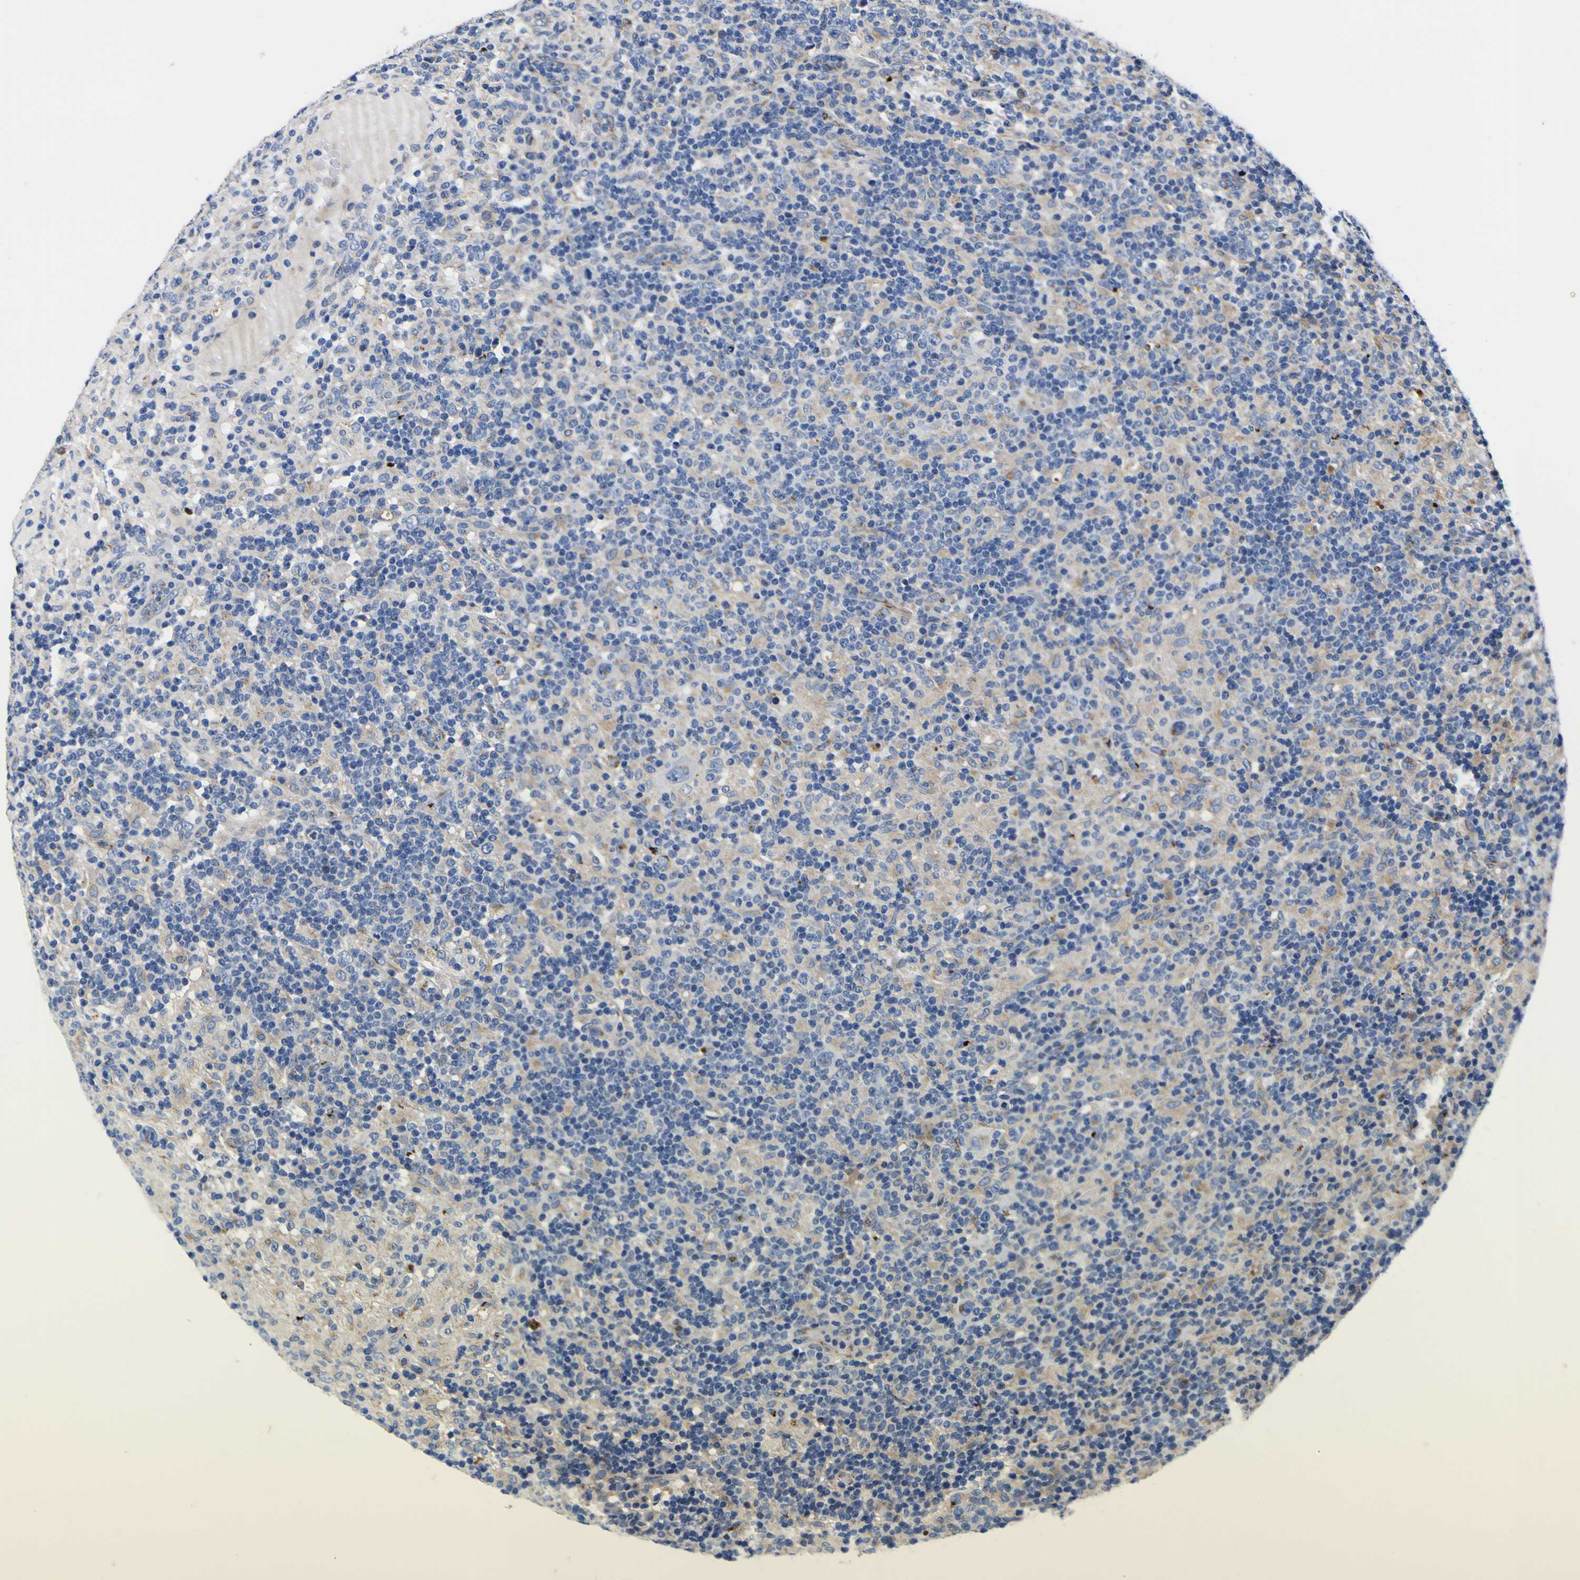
{"staining": {"intensity": "moderate", "quantity": "<25%", "location": "cytoplasmic/membranous"}, "tissue": "lymphoma", "cell_type": "Tumor cells", "image_type": "cancer", "snomed": [{"axis": "morphology", "description": "Hodgkin's disease, NOS"}, {"axis": "topography", "description": "Lymph node"}], "caption": "Immunohistochemical staining of lymphoma demonstrates moderate cytoplasmic/membranous protein staining in about <25% of tumor cells.", "gene": "COA1", "patient": {"sex": "male", "age": 70}}